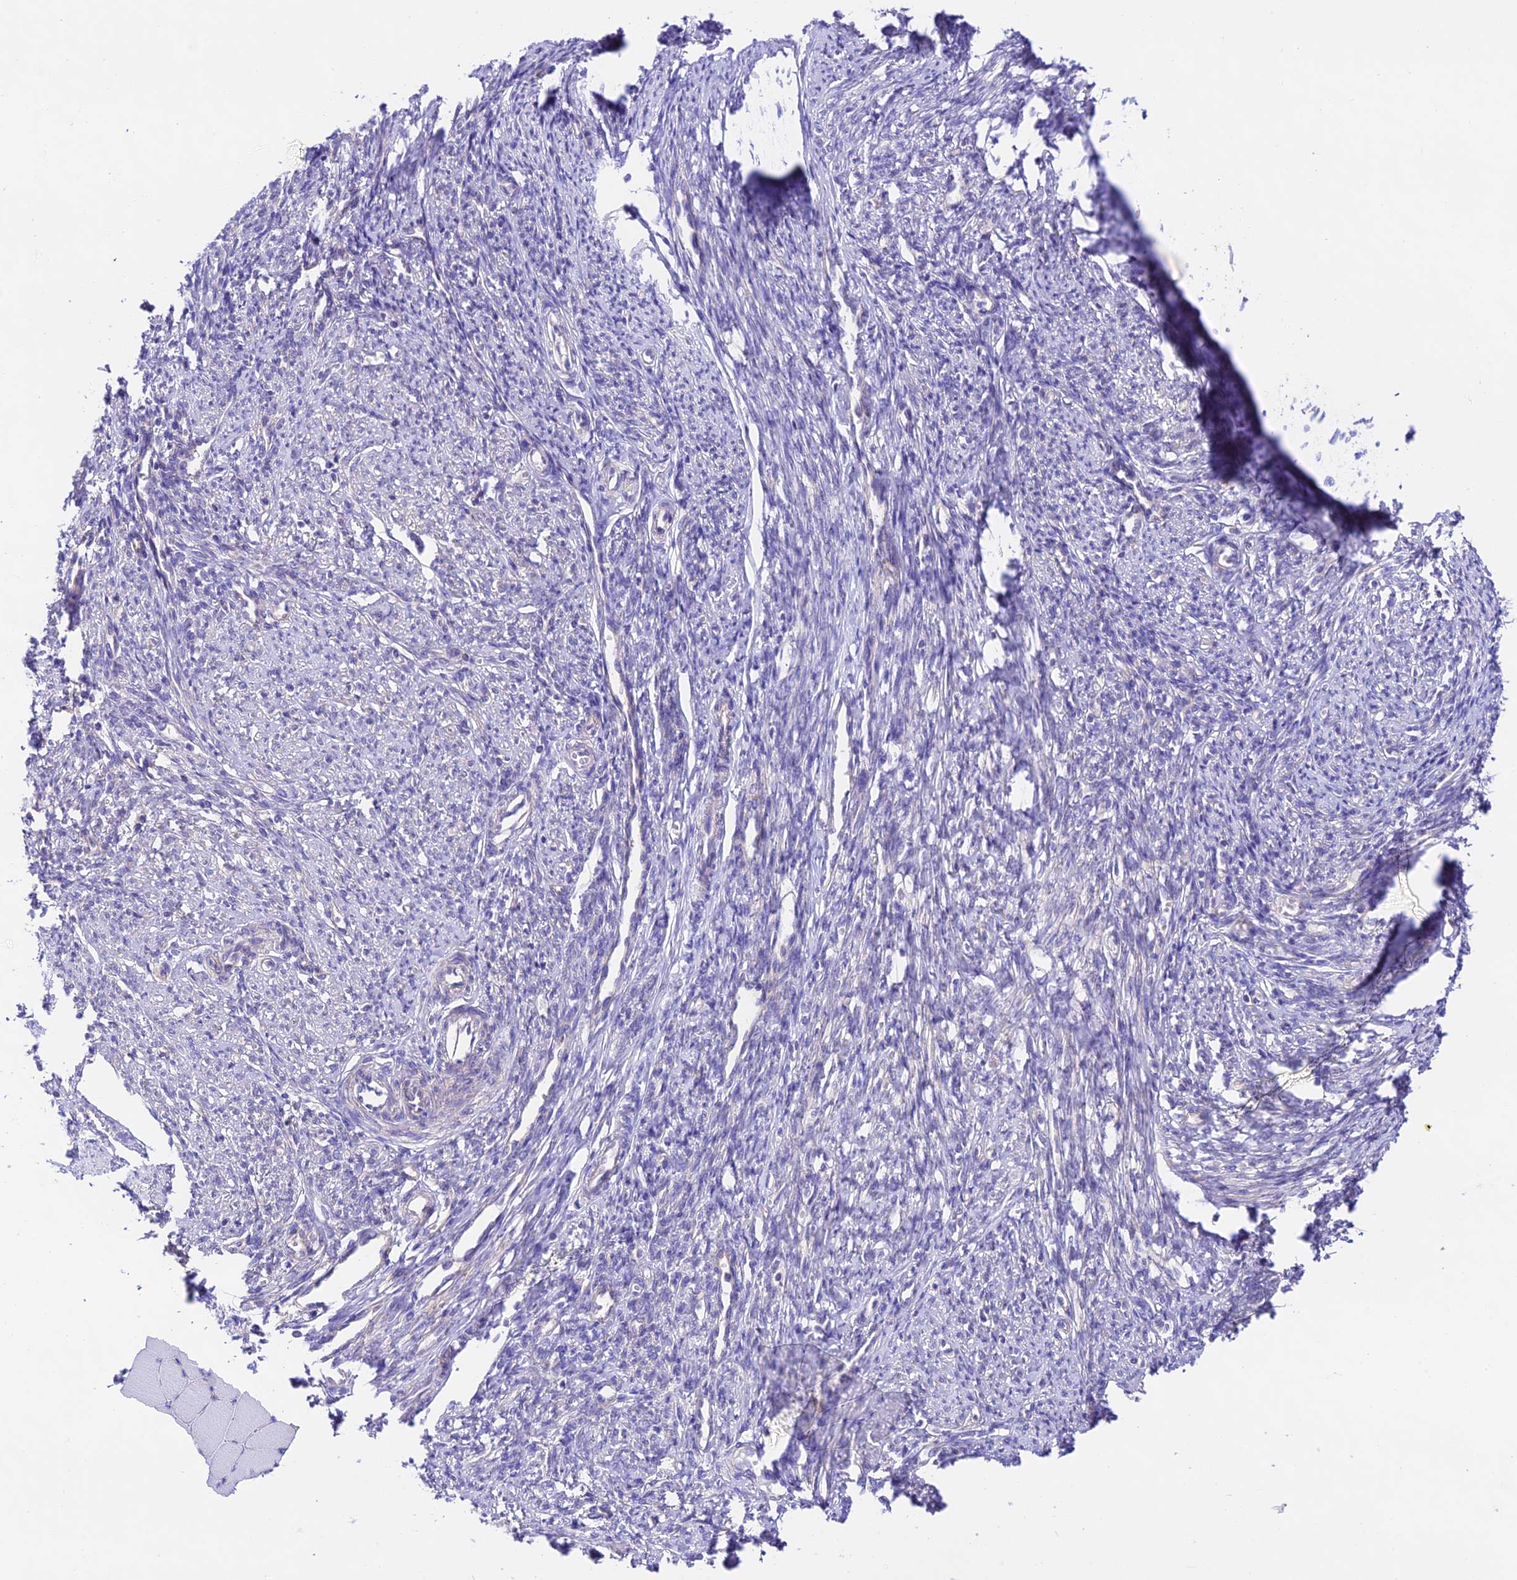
{"staining": {"intensity": "negative", "quantity": "none", "location": "none"}, "tissue": "smooth muscle", "cell_type": "Smooth muscle cells", "image_type": "normal", "snomed": [{"axis": "morphology", "description": "Normal tissue, NOS"}, {"axis": "topography", "description": "Smooth muscle"}, {"axis": "topography", "description": "Uterus"}], "caption": "The histopathology image displays no staining of smooth muscle cells in benign smooth muscle. The staining is performed using DAB brown chromogen with nuclei counter-stained in using hematoxylin.", "gene": "LACTB2", "patient": {"sex": "female", "age": 59}}